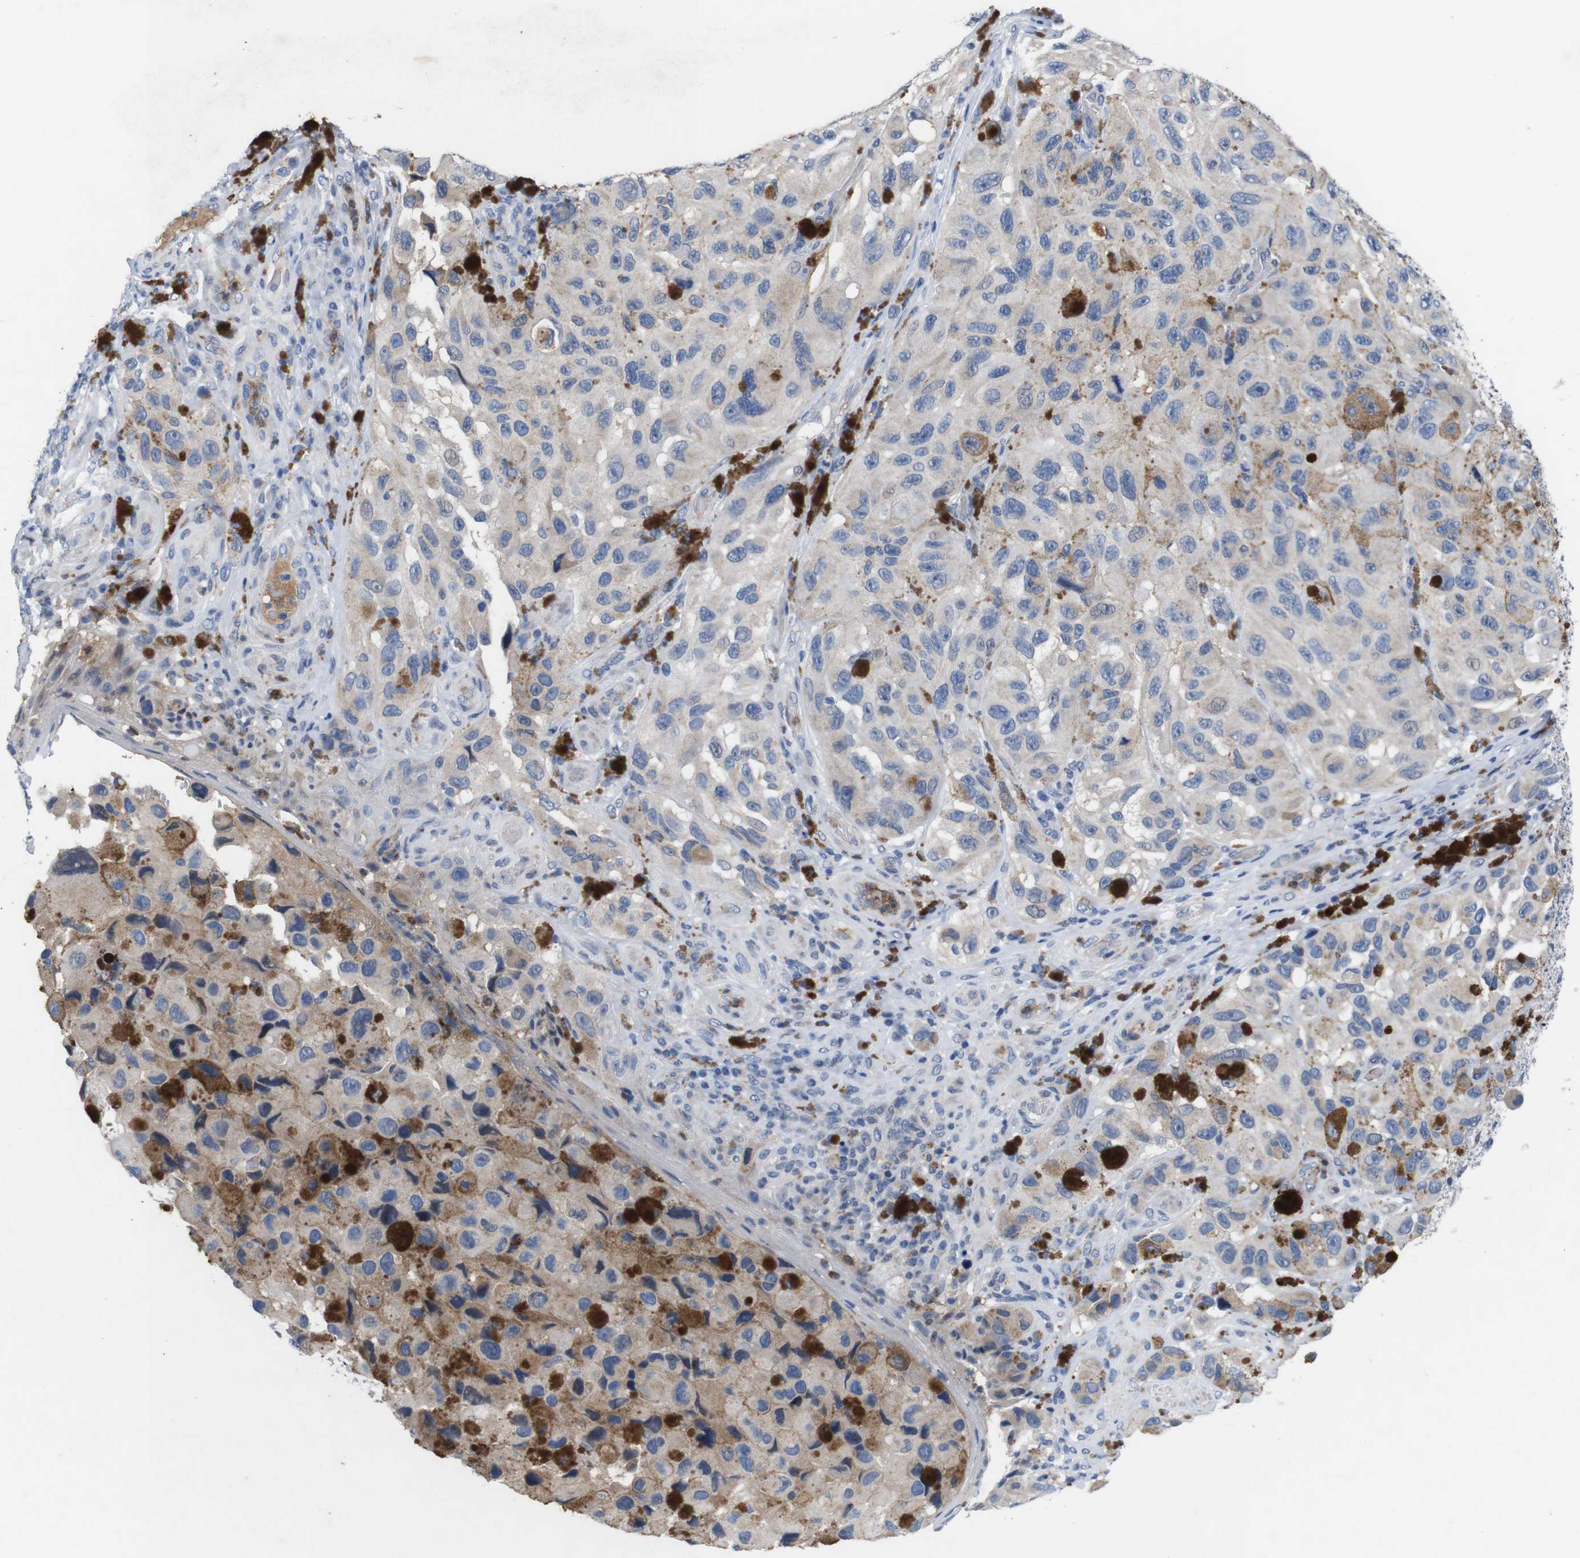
{"staining": {"intensity": "weak", "quantity": "<25%", "location": "cytoplasmic/membranous"}, "tissue": "melanoma", "cell_type": "Tumor cells", "image_type": "cancer", "snomed": [{"axis": "morphology", "description": "Malignant melanoma, NOS"}, {"axis": "topography", "description": "Skin"}], "caption": "The micrograph shows no staining of tumor cells in melanoma.", "gene": "C1RL", "patient": {"sex": "female", "age": 73}}